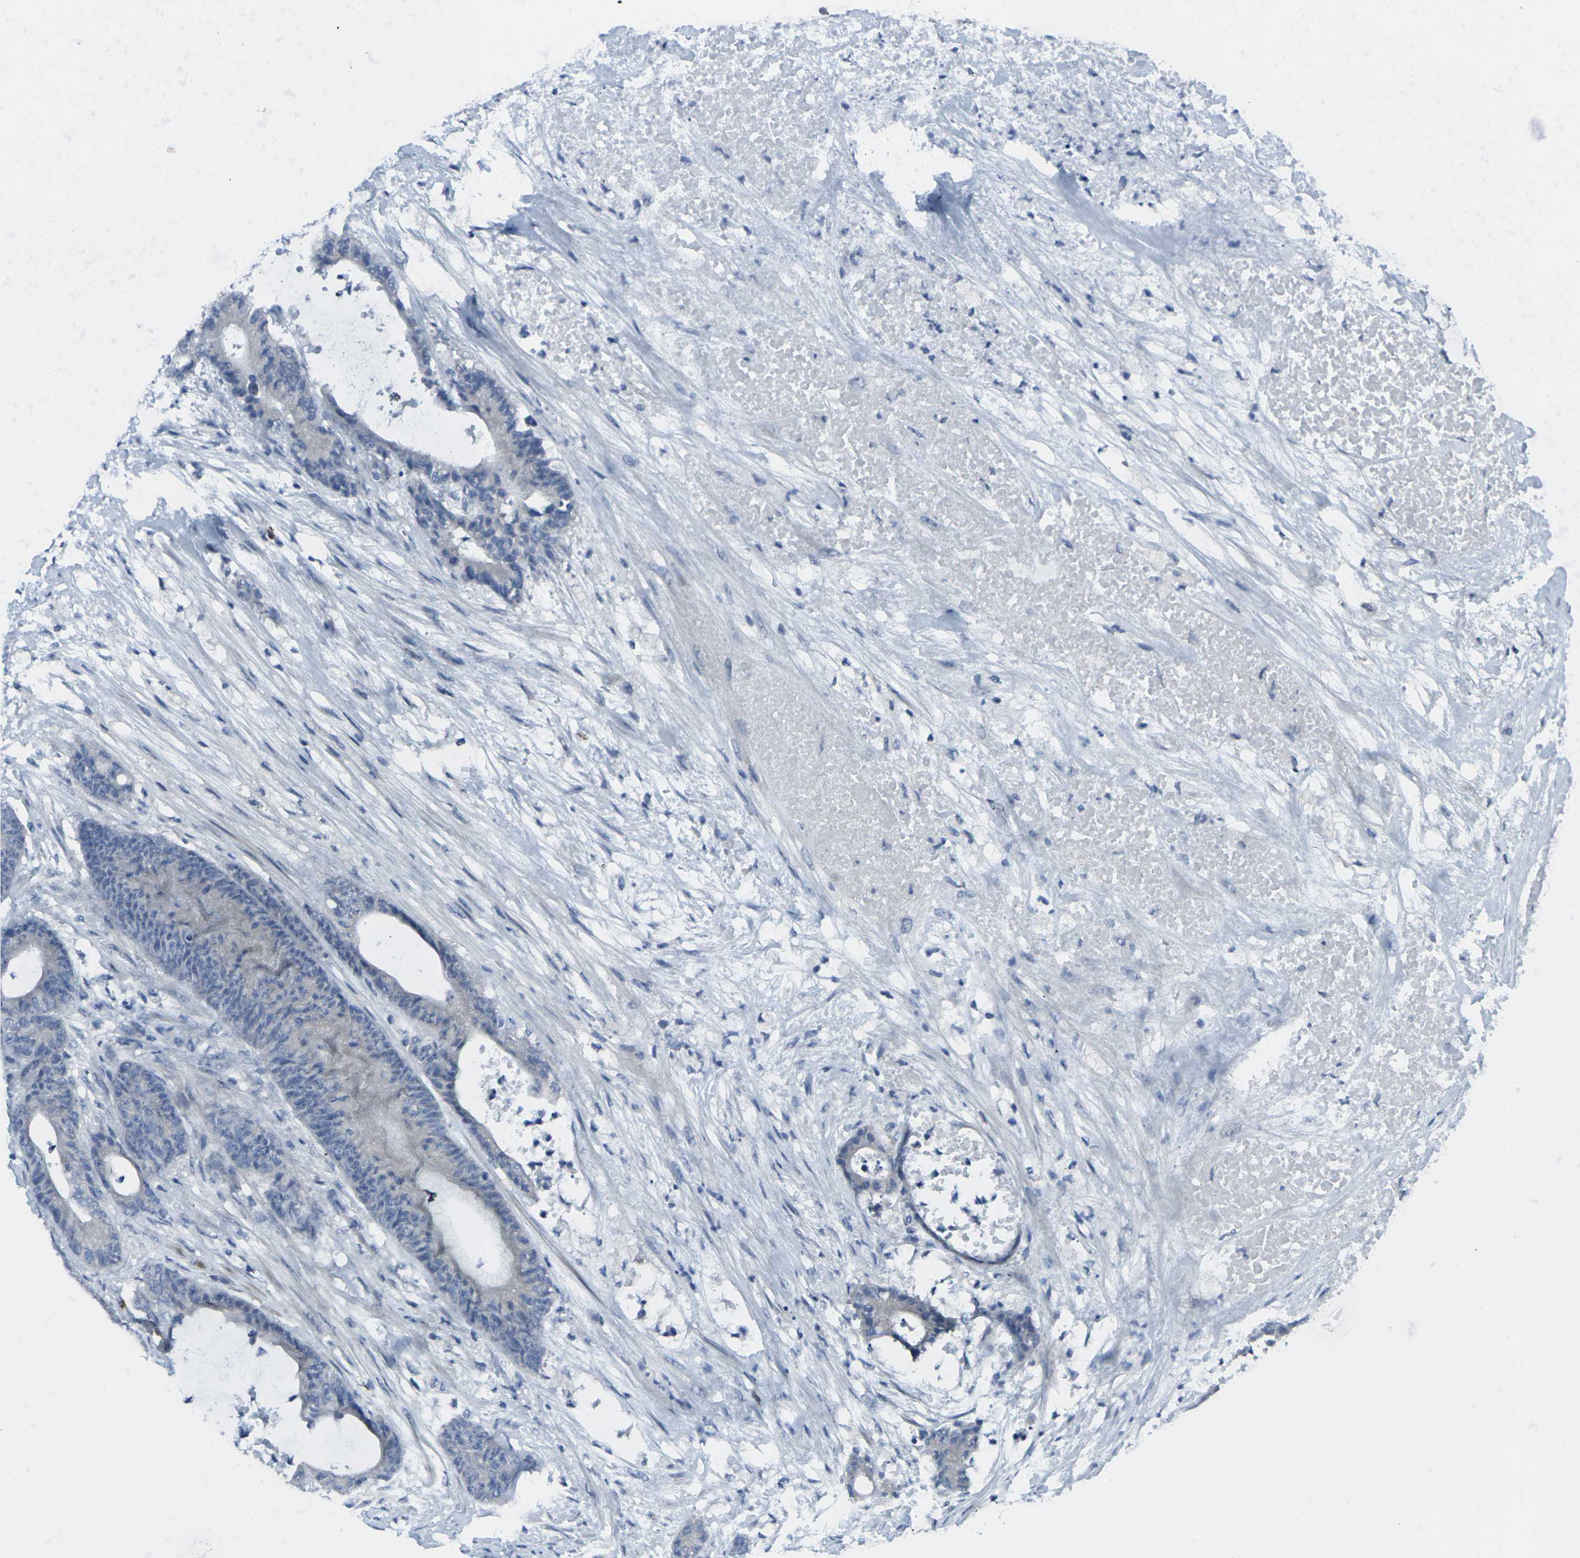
{"staining": {"intensity": "negative", "quantity": "none", "location": "none"}, "tissue": "colorectal cancer", "cell_type": "Tumor cells", "image_type": "cancer", "snomed": [{"axis": "morphology", "description": "Adenocarcinoma, NOS"}, {"axis": "topography", "description": "Colon"}], "caption": "DAB (3,3'-diaminobenzidine) immunohistochemical staining of adenocarcinoma (colorectal) demonstrates no significant expression in tumor cells.", "gene": "CCR10", "patient": {"sex": "female", "age": 84}}